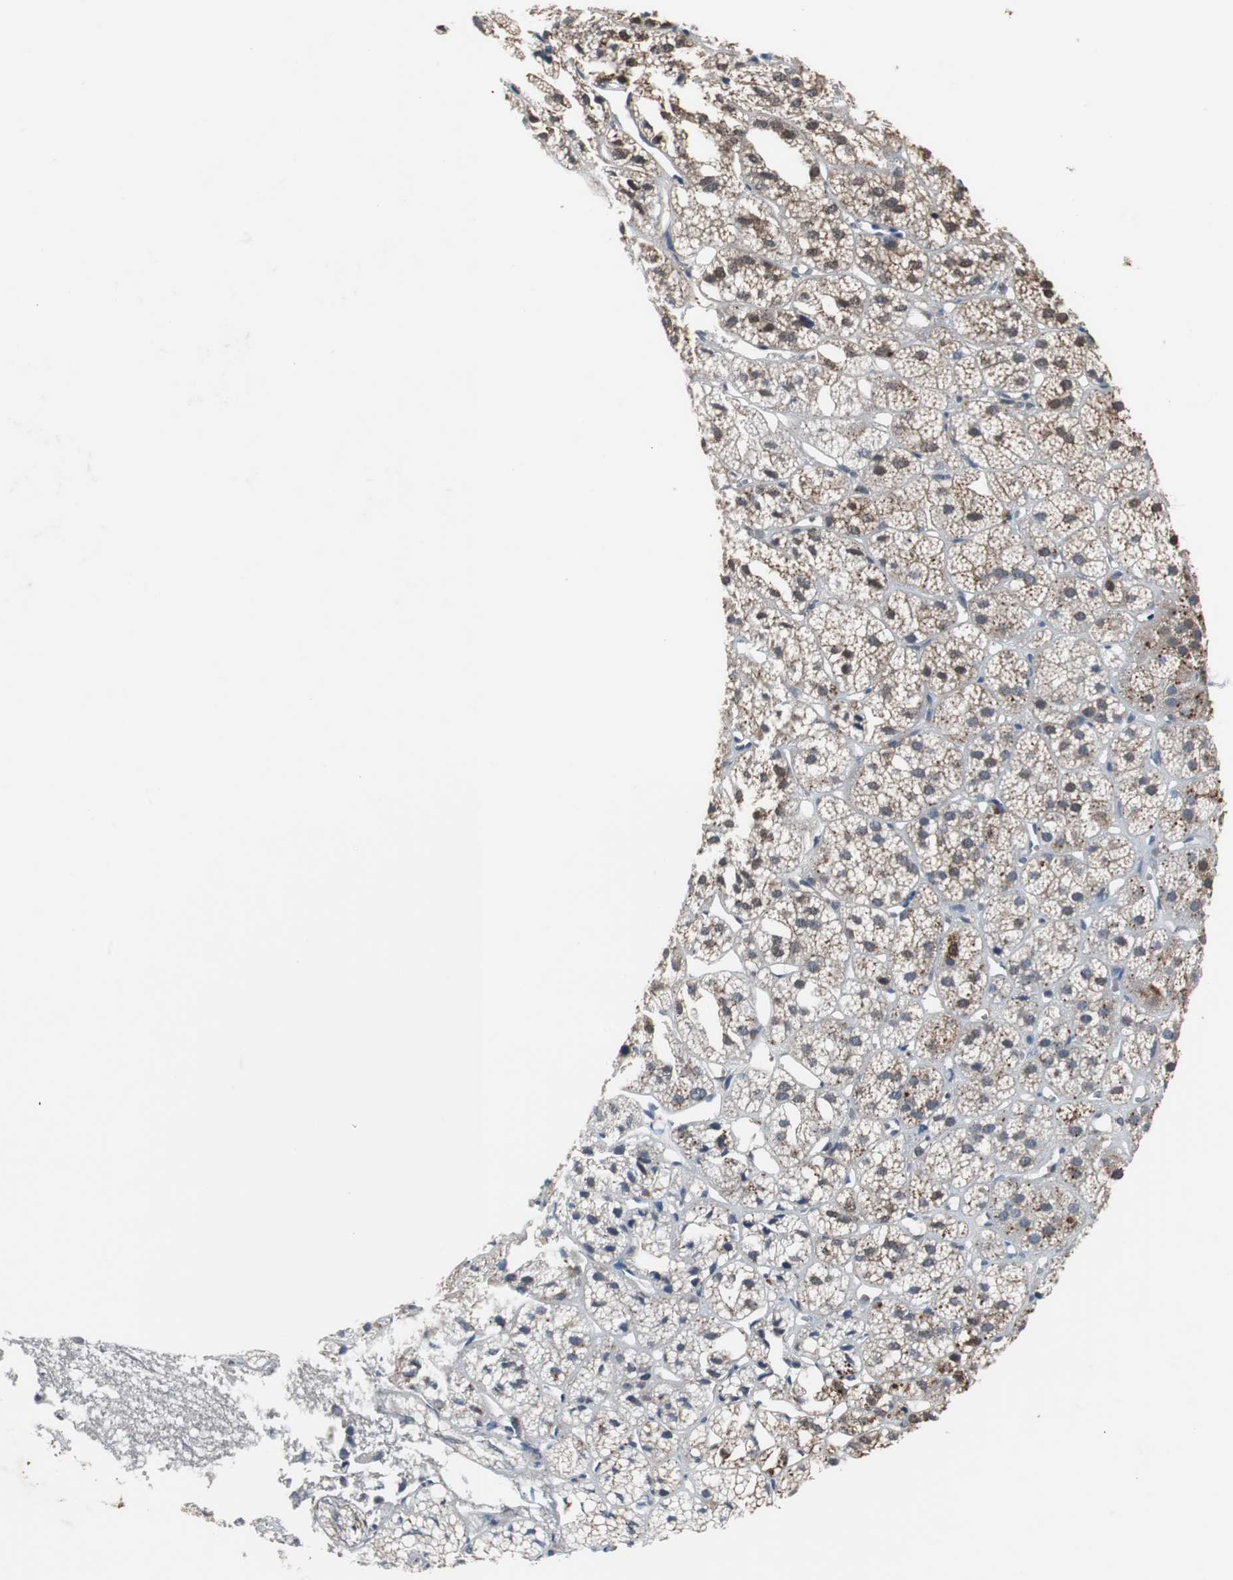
{"staining": {"intensity": "strong", "quantity": ">75%", "location": "cytoplasmic/membranous,nuclear"}, "tissue": "adrenal gland", "cell_type": "Glandular cells", "image_type": "normal", "snomed": [{"axis": "morphology", "description": "Normal tissue, NOS"}, {"axis": "topography", "description": "Adrenal gland"}], "caption": "A high amount of strong cytoplasmic/membranous,nuclear expression is appreciated in approximately >75% of glandular cells in normal adrenal gland. (DAB (3,3'-diaminobenzidine) = brown stain, brightfield microscopy at high magnification).", "gene": "CALB2", "patient": {"sex": "female", "age": 71}}